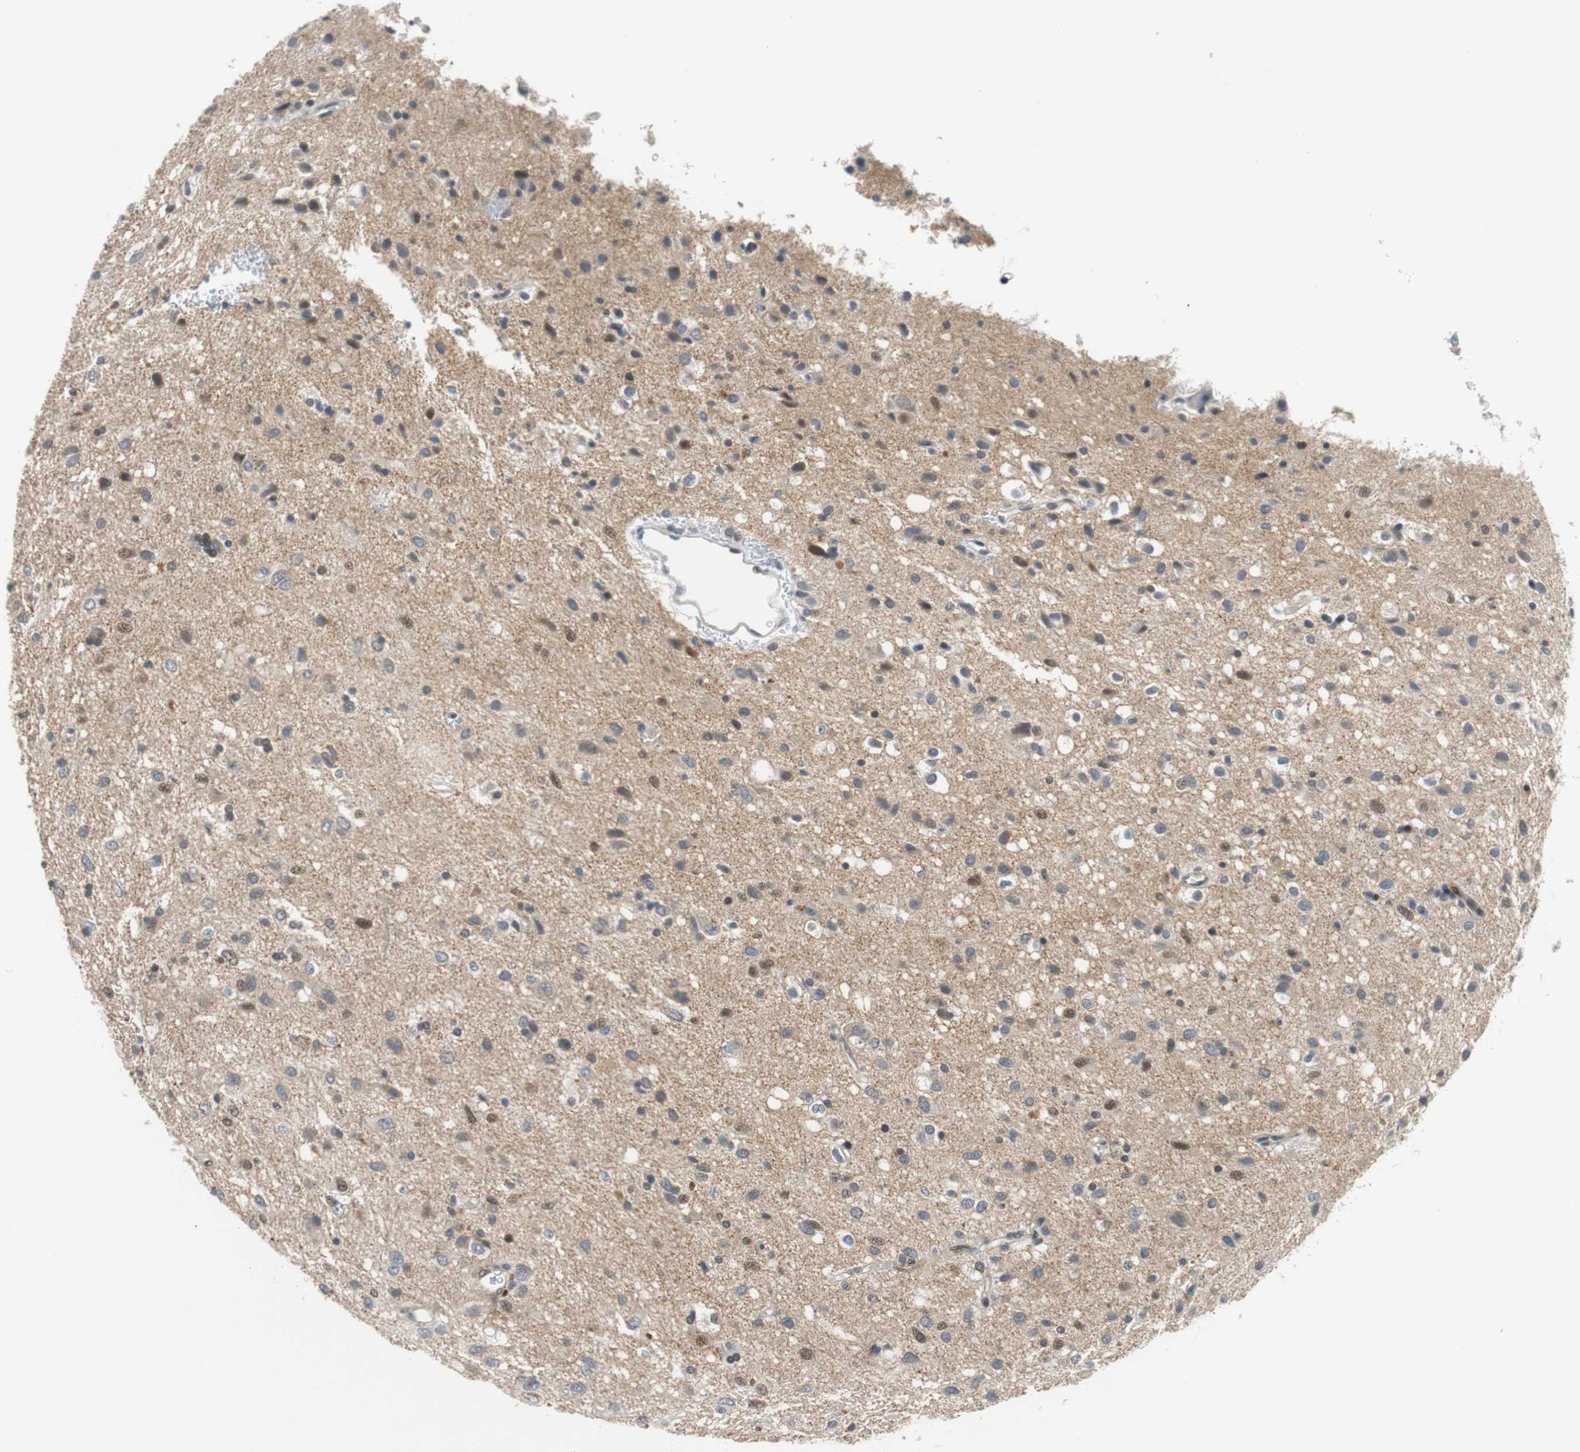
{"staining": {"intensity": "weak", "quantity": "<25%", "location": "nuclear"}, "tissue": "glioma", "cell_type": "Tumor cells", "image_type": "cancer", "snomed": [{"axis": "morphology", "description": "Glioma, malignant, Low grade"}, {"axis": "topography", "description": "Brain"}], "caption": "High power microscopy image of an IHC histopathology image of glioma, revealing no significant staining in tumor cells.", "gene": "MAP2K4", "patient": {"sex": "male", "age": 77}}